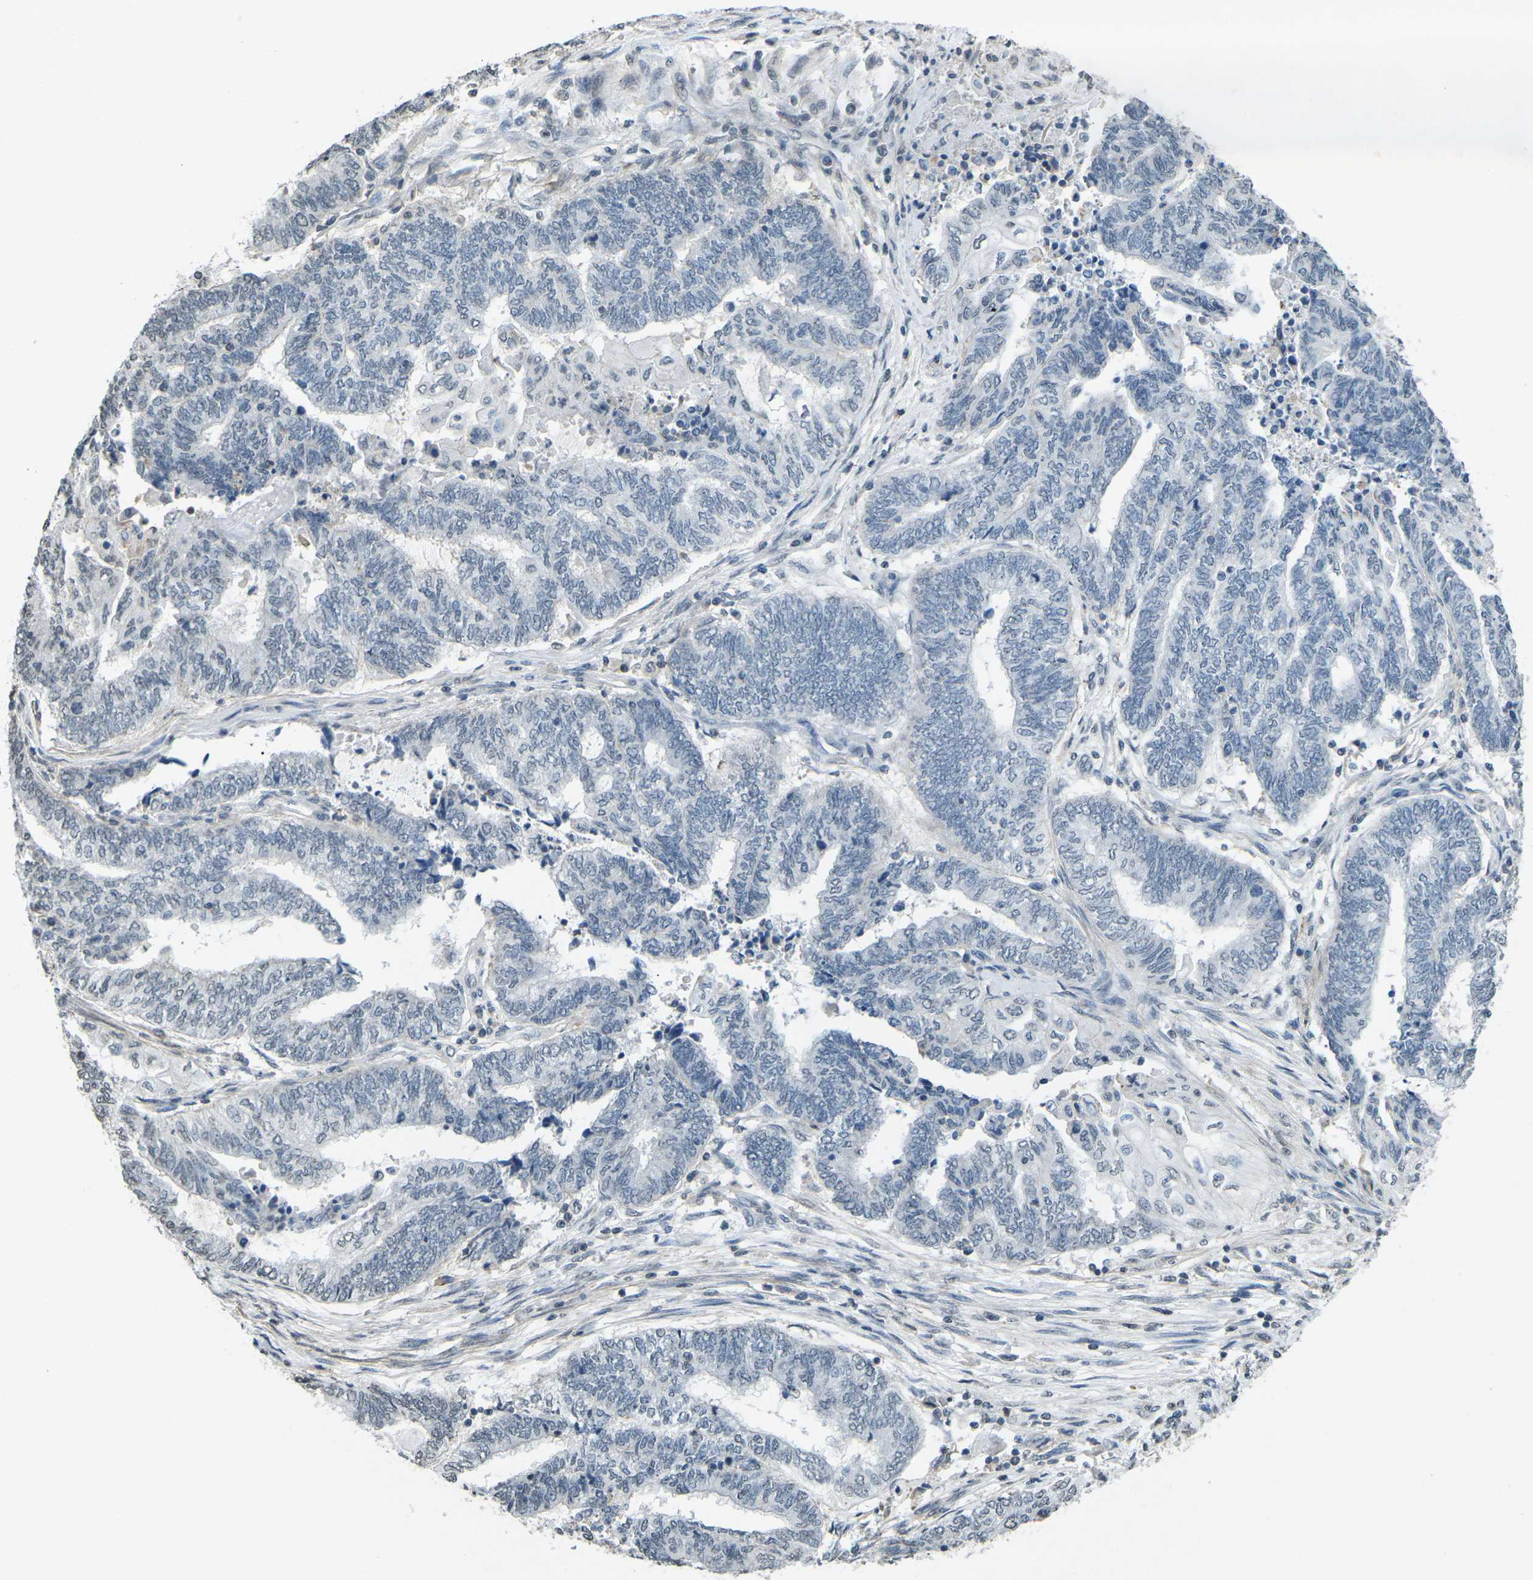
{"staining": {"intensity": "negative", "quantity": "none", "location": "none"}, "tissue": "endometrial cancer", "cell_type": "Tumor cells", "image_type": "cancer", "snomed": [{"axis": "morphology", "description": "Adenocarcinoma, NOS"}, {"axis": "topography", "description": "Uterus"}, {"axis": "topography", "description": "Endometrium"}], "caption": "Protein analysis of endometrial adenocarcinoma reveals no significant expression in tumor cells. (DAB (3,3'-diaminobenzidine) immunohistochemistry with hematoxylin counter stain).", "gene": "TFR2", "patient": {"sex": "female", "age": 70}}